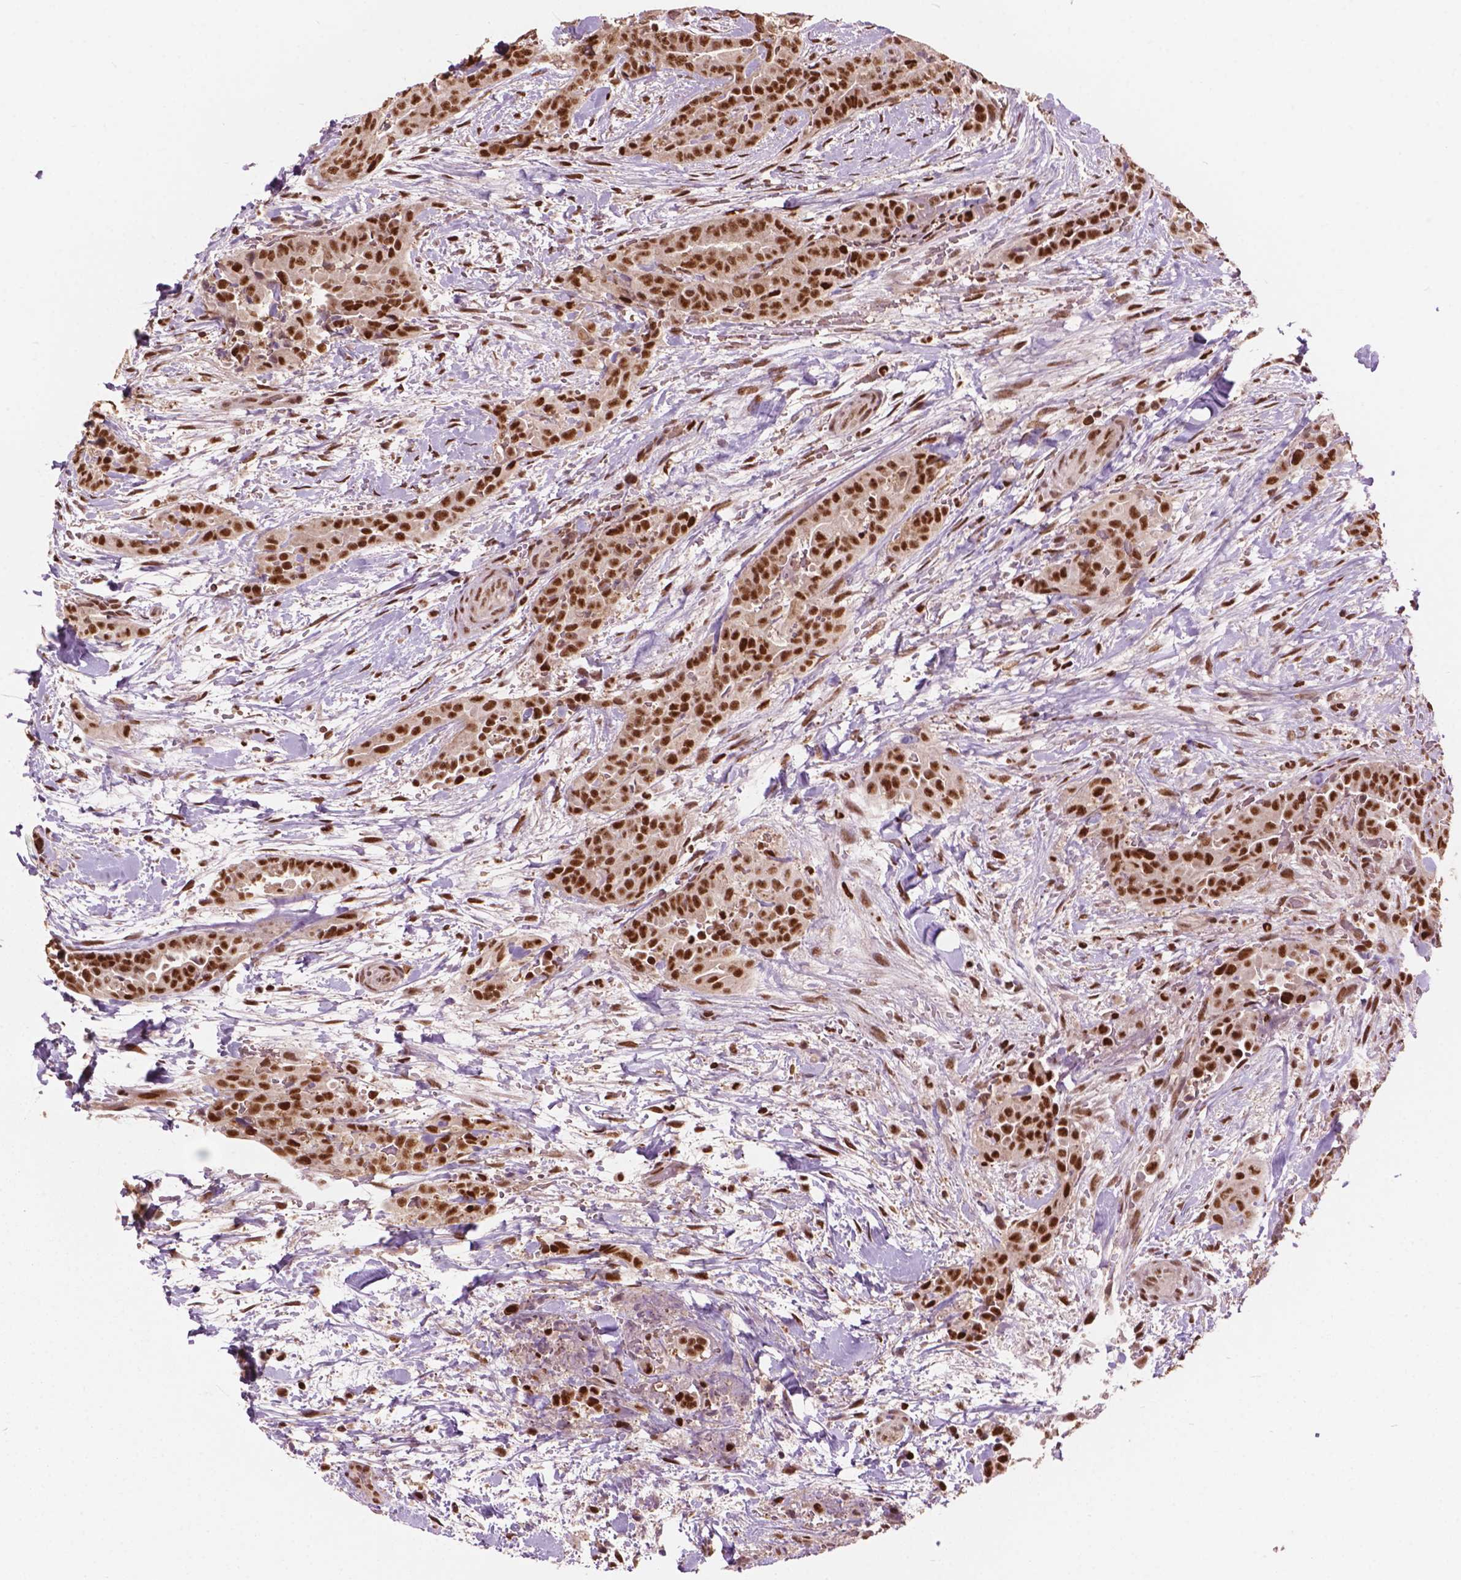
{"staining": {"intensity": "strong", "quantity": ">75%", "location": "nuclear"}, "tissue": "thyroid cancer", "cell_type": "Tumor cells", "image_type": "cancer", "snomed": [{"axis": "morphology", "description": "Papillary adenocarcinoma, NOS"}, {"axis": "topography", "description": "Thyroid gland"}], "caption": "Immunohistochemical staining of human thyroid cancer demonstrates high levels of strong nuclear protein expression in approximately >75% of tumor cells.", "gene": "ANP32B", "patient": {"sex": "male", "age": 61}}